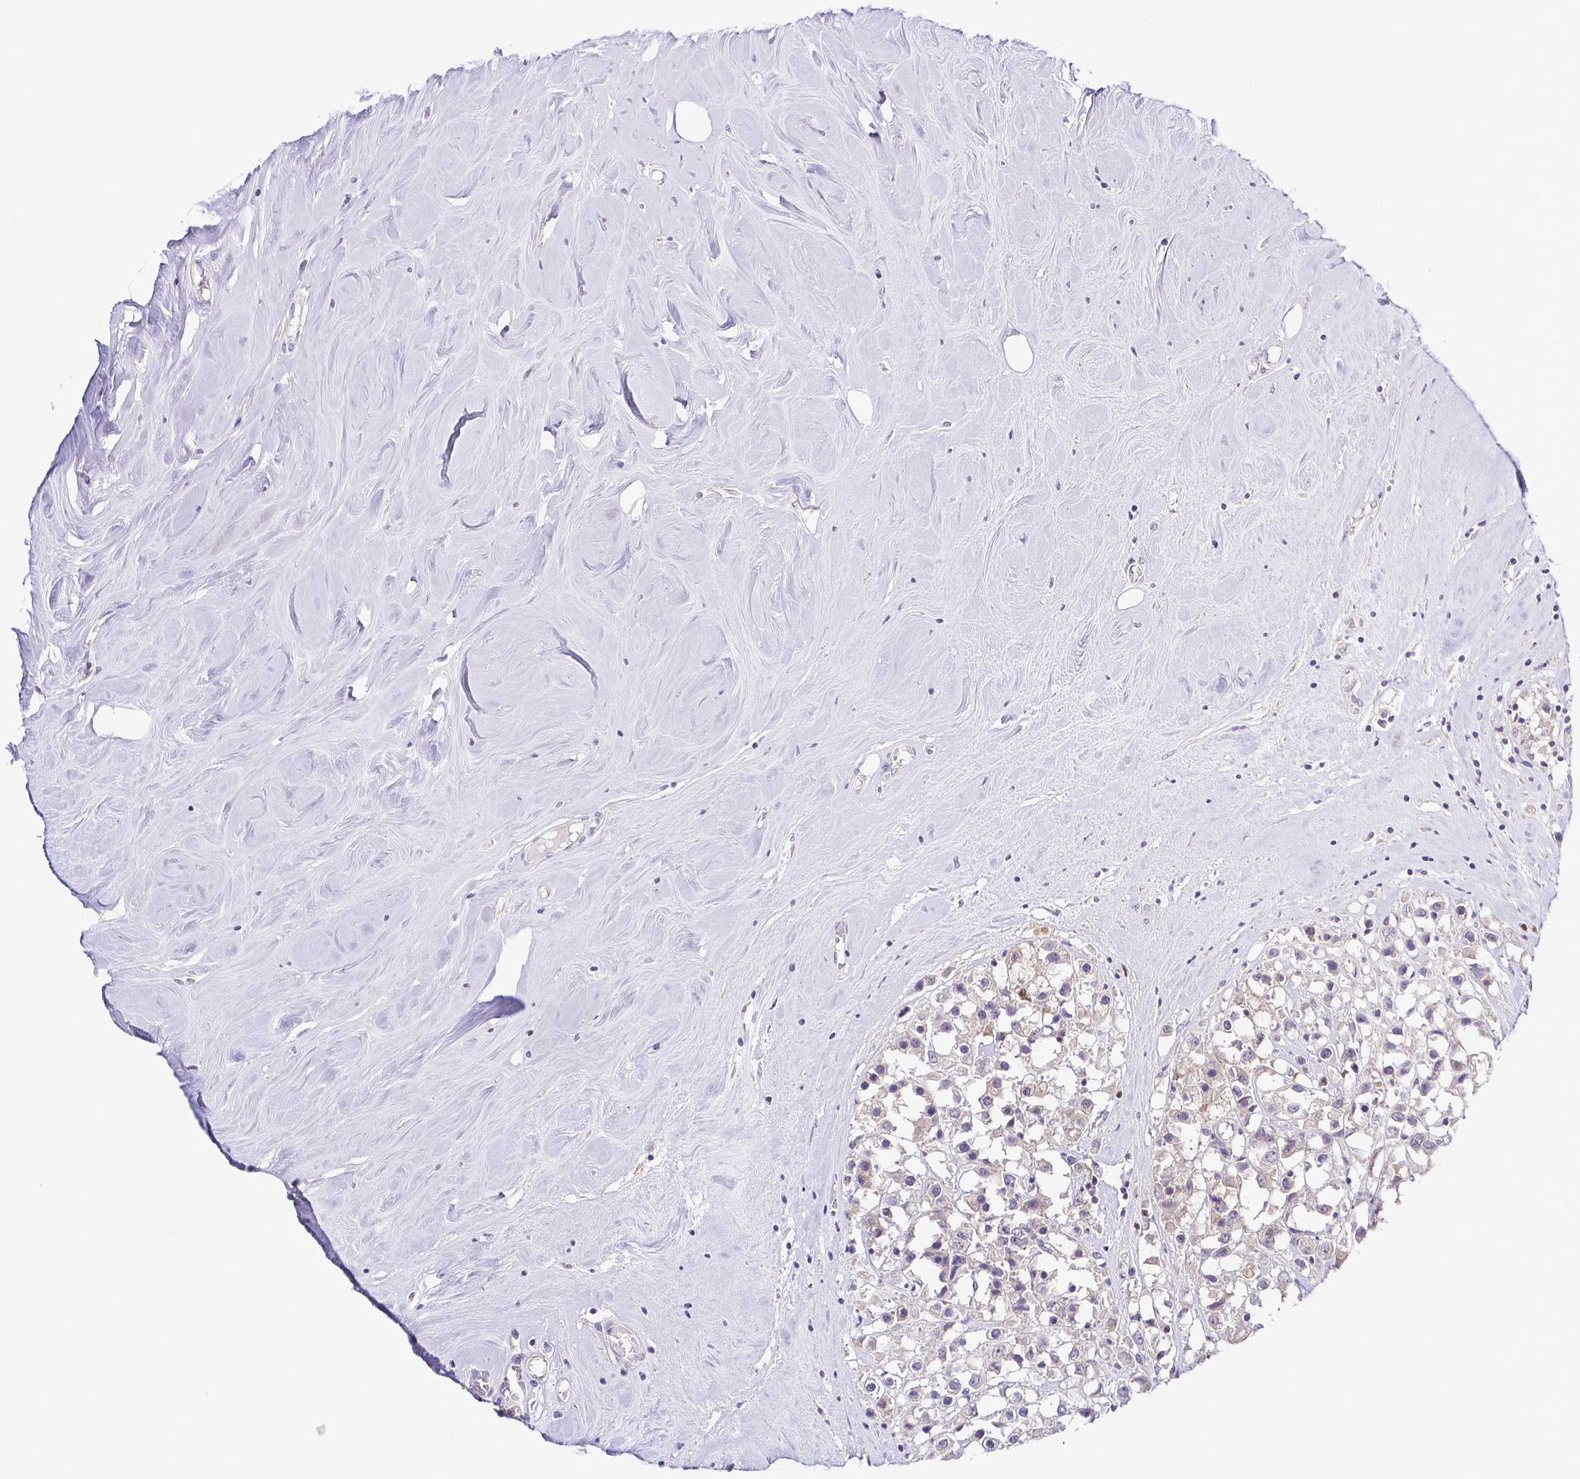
{"staining": {"intensity": "negative", "quantity": "none", "location": "none"}, "tissue": "breast cancer", "cell_type": "Tumor cells", "image_type": "cancer", "snomed": [{"axis": "morphology", "description": "Duct carcinoma"}, {"axis": "topography", "description": "Breast"}], "caption": "Protein analysis of breast invasive ductal carcinoma exhibits no significant positivity in tumor cells.", "gene": "UBE2Q1", "patient": {"sex": "female", "age": 61}}